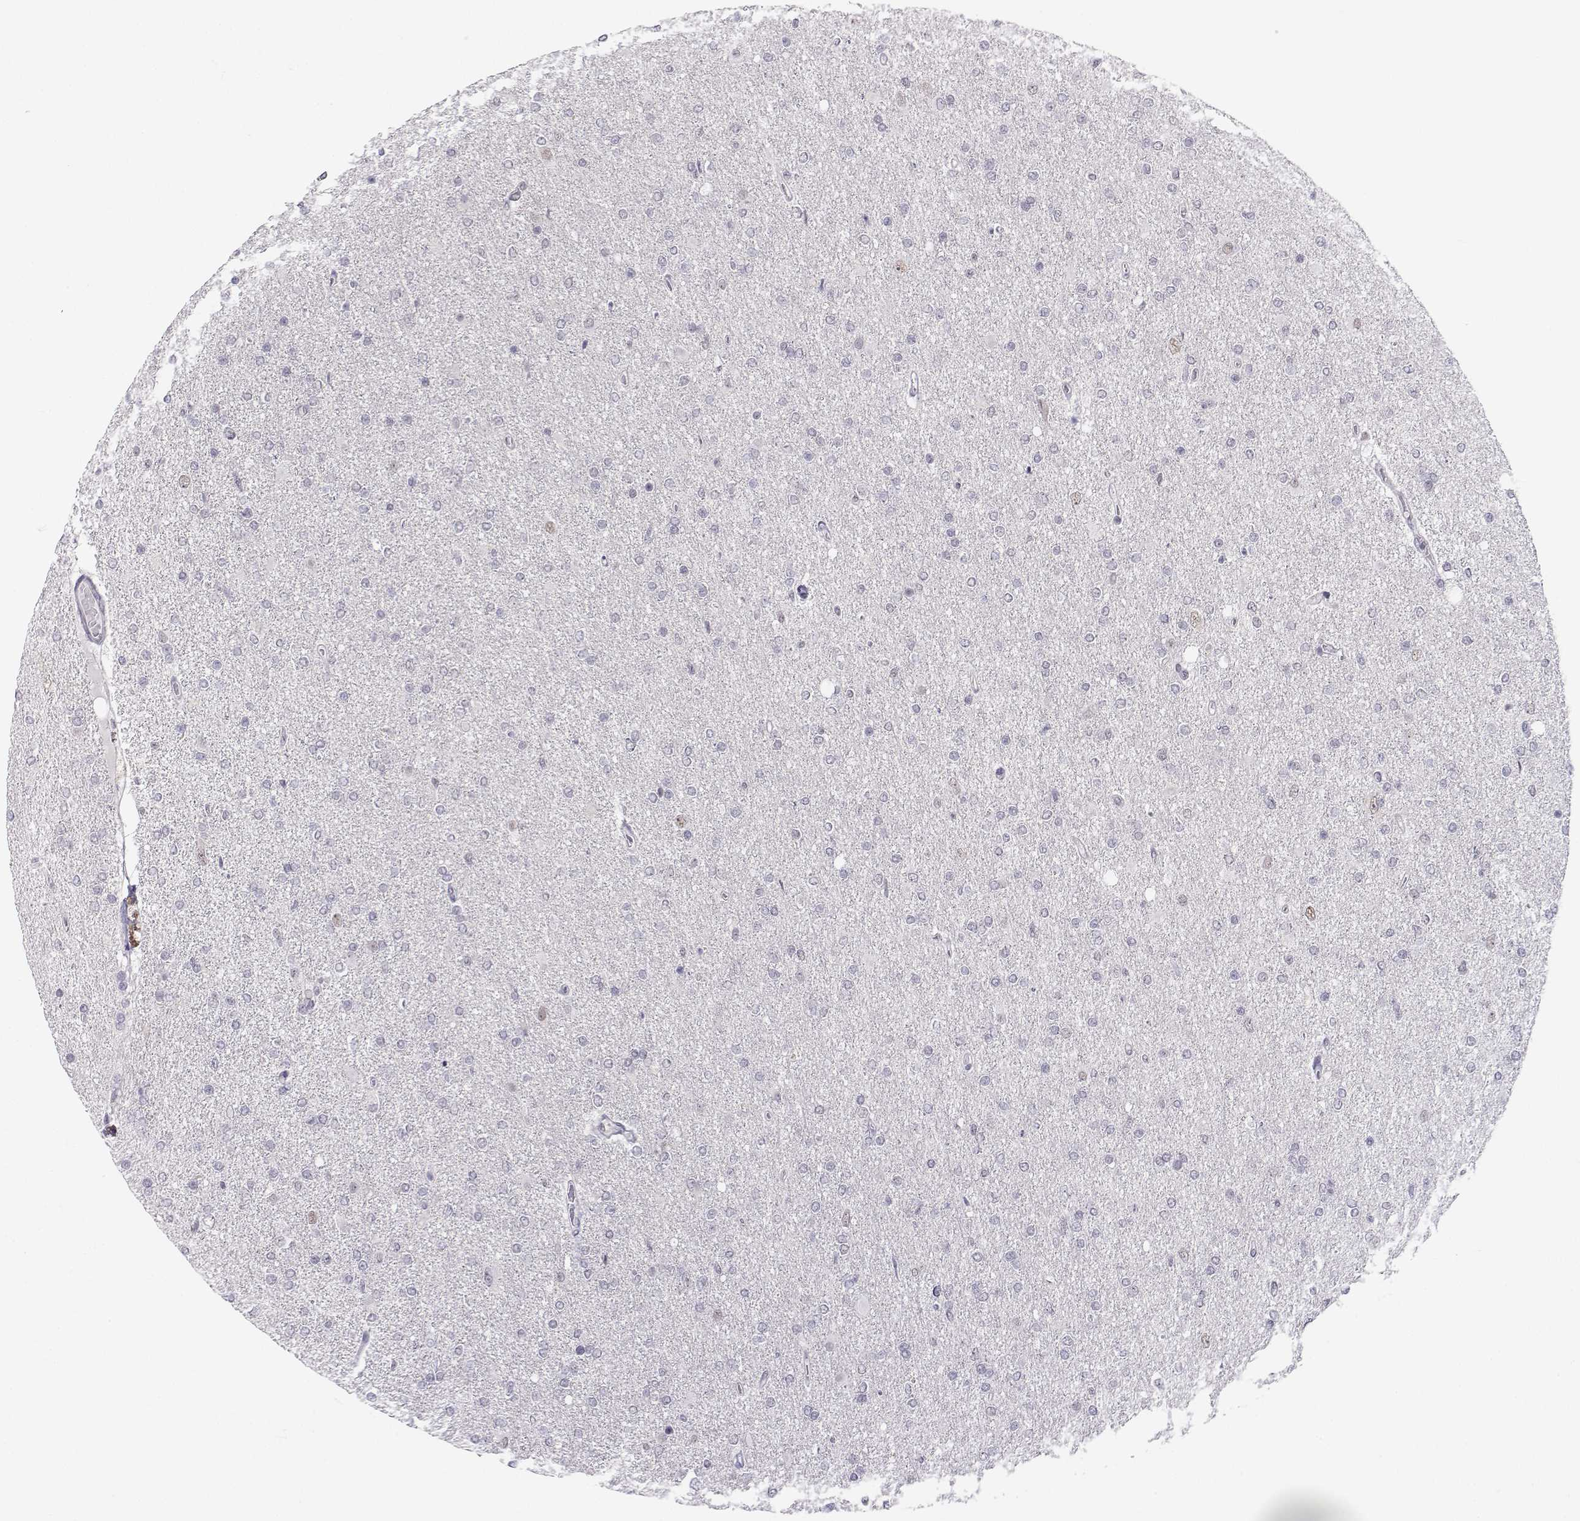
{"staining": {"intensity": "negative", "quantity": "none", "location": "none"}, "tissue": "glioma", "cell_type": "Tumor cells", "image_type": "cancer", "snomed": [{"axis": "morphology", "description": "Glioma, malignant, High grade"}, {"axis": "topography", "description": "Cerebral cortex"}], "caption": "This micrograph is of malignant high-grade glioma stained with immunohistochemistry (IHC) to label a protein in brown with the nuclei are counter-stained blue. There is no staining in tumor cells.", "gene": "MED26", "patient": {"sex": "male", "age": 70}}